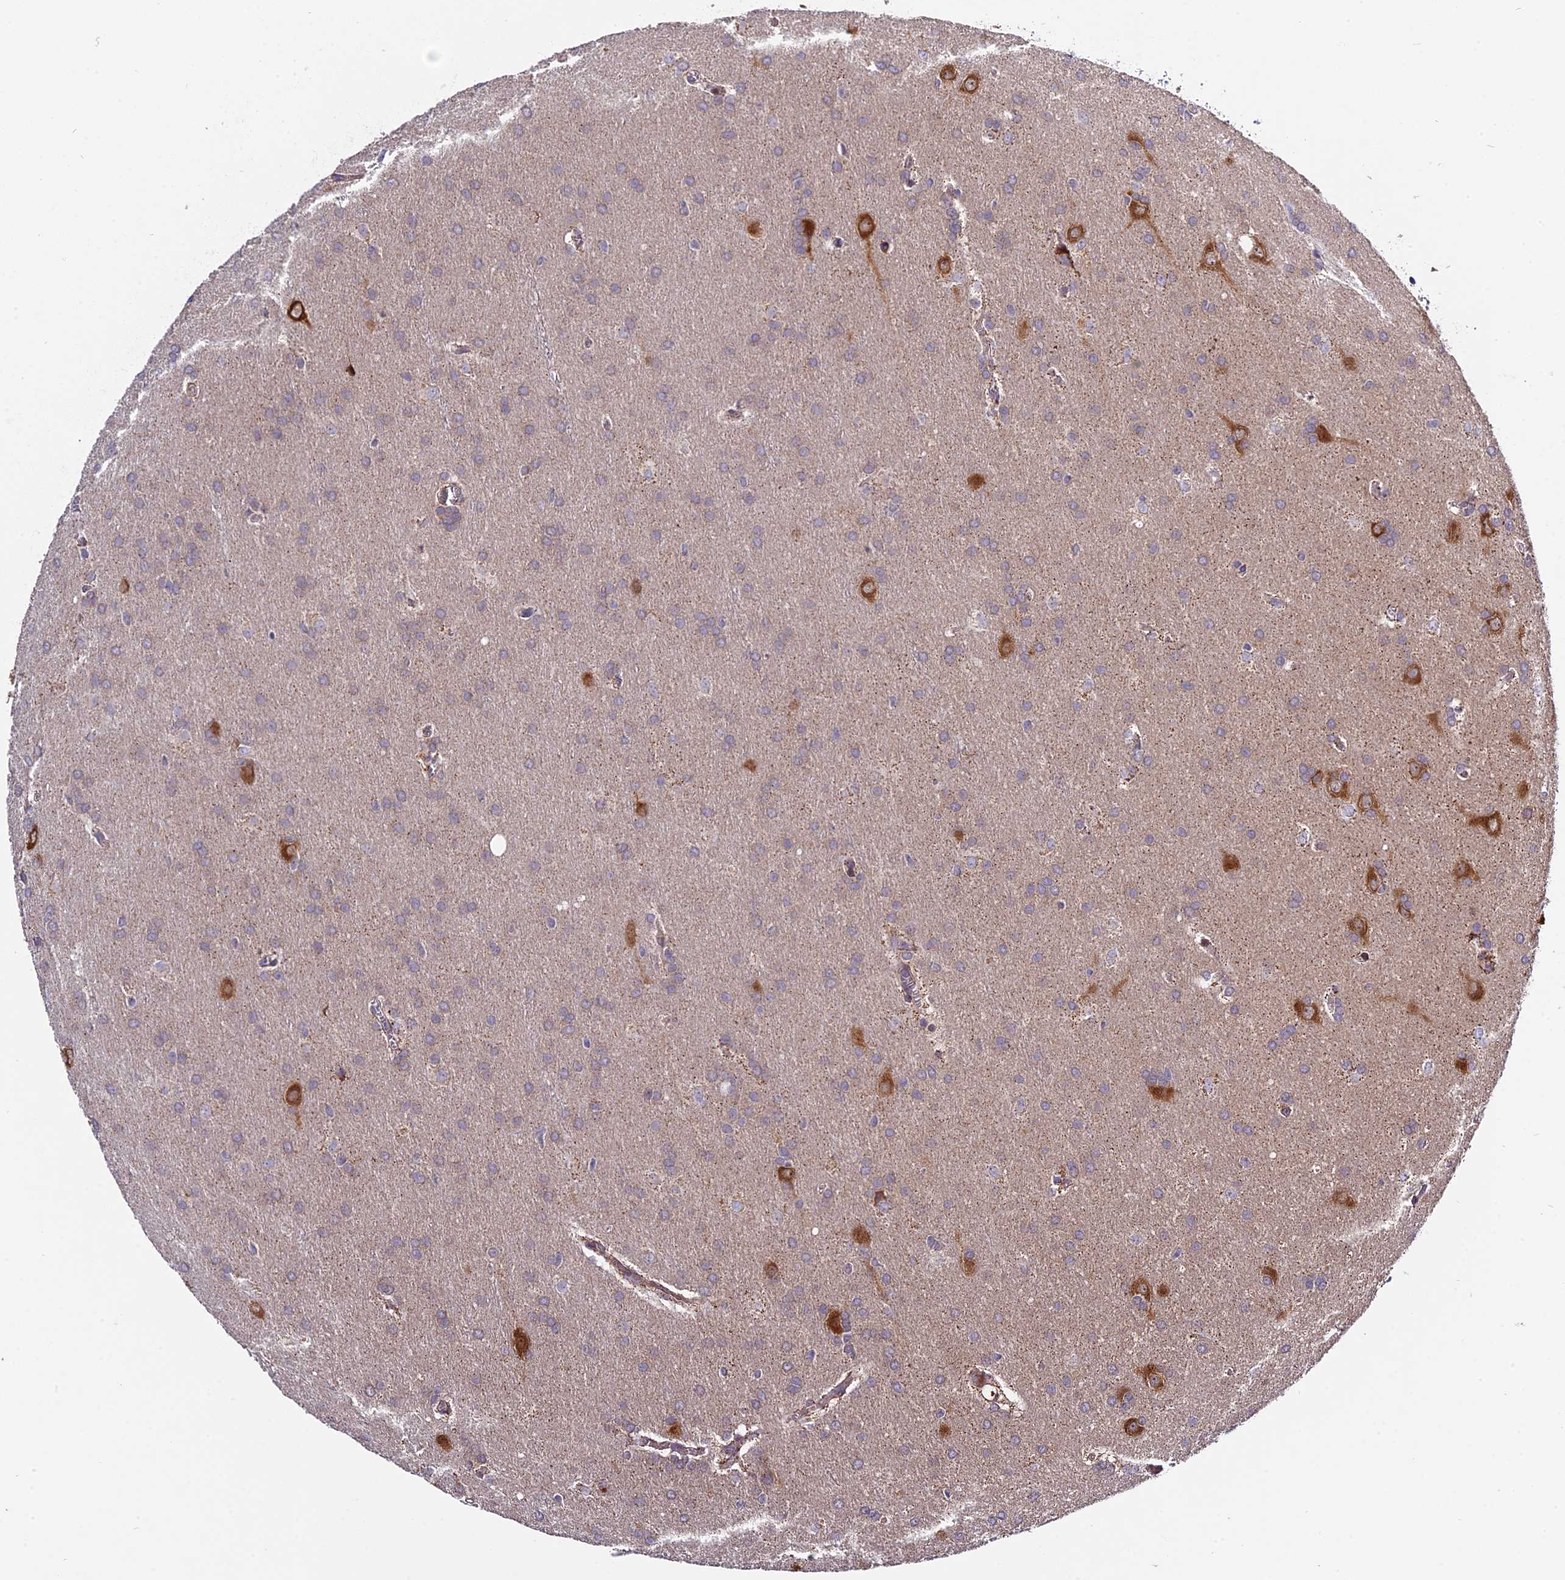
{"staining": {"intensity": "negative", "quantity": "none", "location": "none"}, "tissue": "glioma", "cell_type": "Tumor cells", "image_type": "cancer", "snomed": [{"axis": "morphology", "description": "Glioma, malignant, Low grade"}, {"axis": "topography", "description": "Brain"}], "caption": "High power microscopy photomicrograph of an immunohistochemistry histopathology image of low-grade glioma (malignant), revealing no significant staining in tumor cells. (DAB (3,3'-diaminobenzidine) IHC with hematoxylin counter stain).", "gene": "TRMT1", "patient": {"sex": "female", "age": 32}}